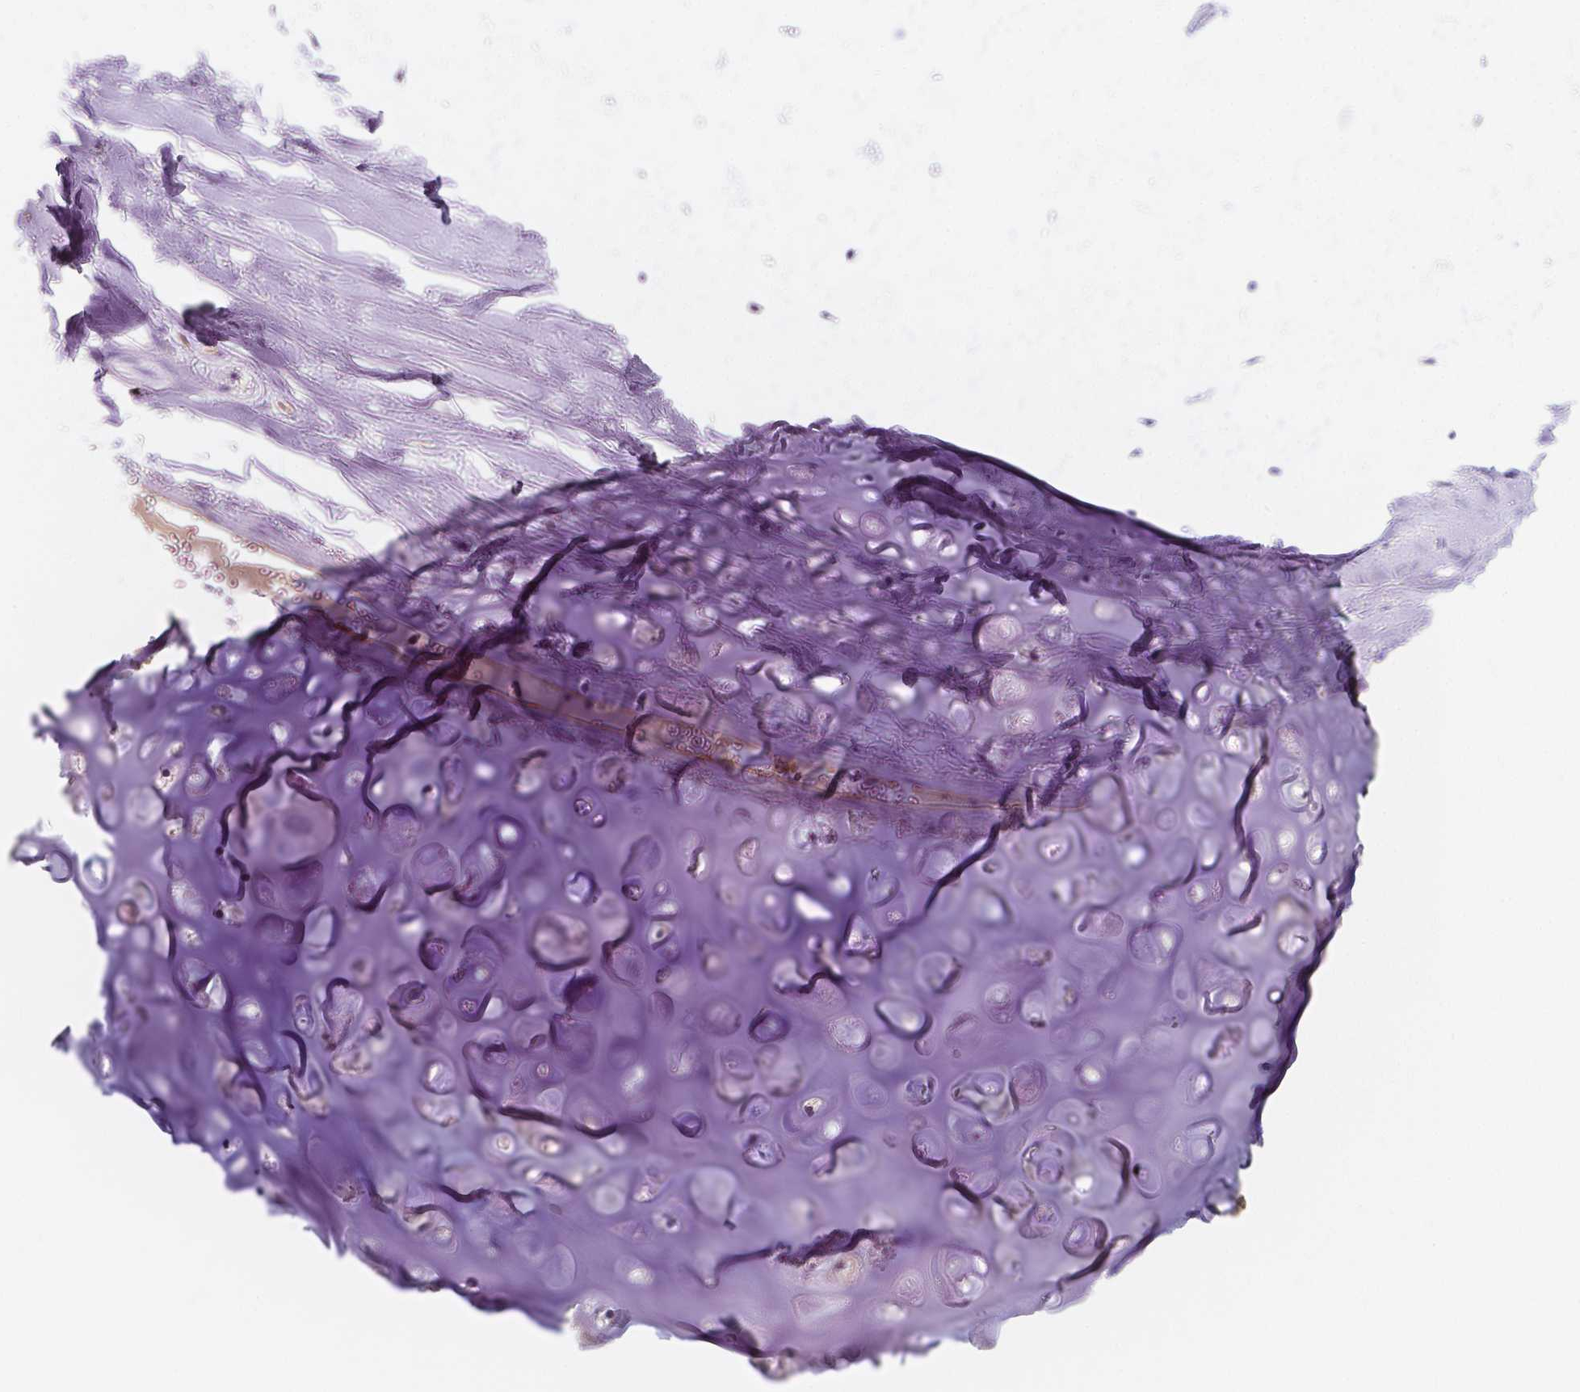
{"staining": {"intensity": "negative", "quantity": "none", "location": "none"}, "tissue": "adipose tissue", "cell_type": "Adipocytes", "image_type": "normal", "snomed": [{"axis": "morphology", "description": "Normal tissue, NOS"}, {"axis": "topography", "description": "Cartilage tissue"}, {"axis": "topography", "description": "Bronchus"}], "caption": "There is no significant staining in adipocytes of adipose tissue. Nuclei are stained in blue.", "gene": "SLC22A4", "patient": {"sex": "female", "age": 79}}